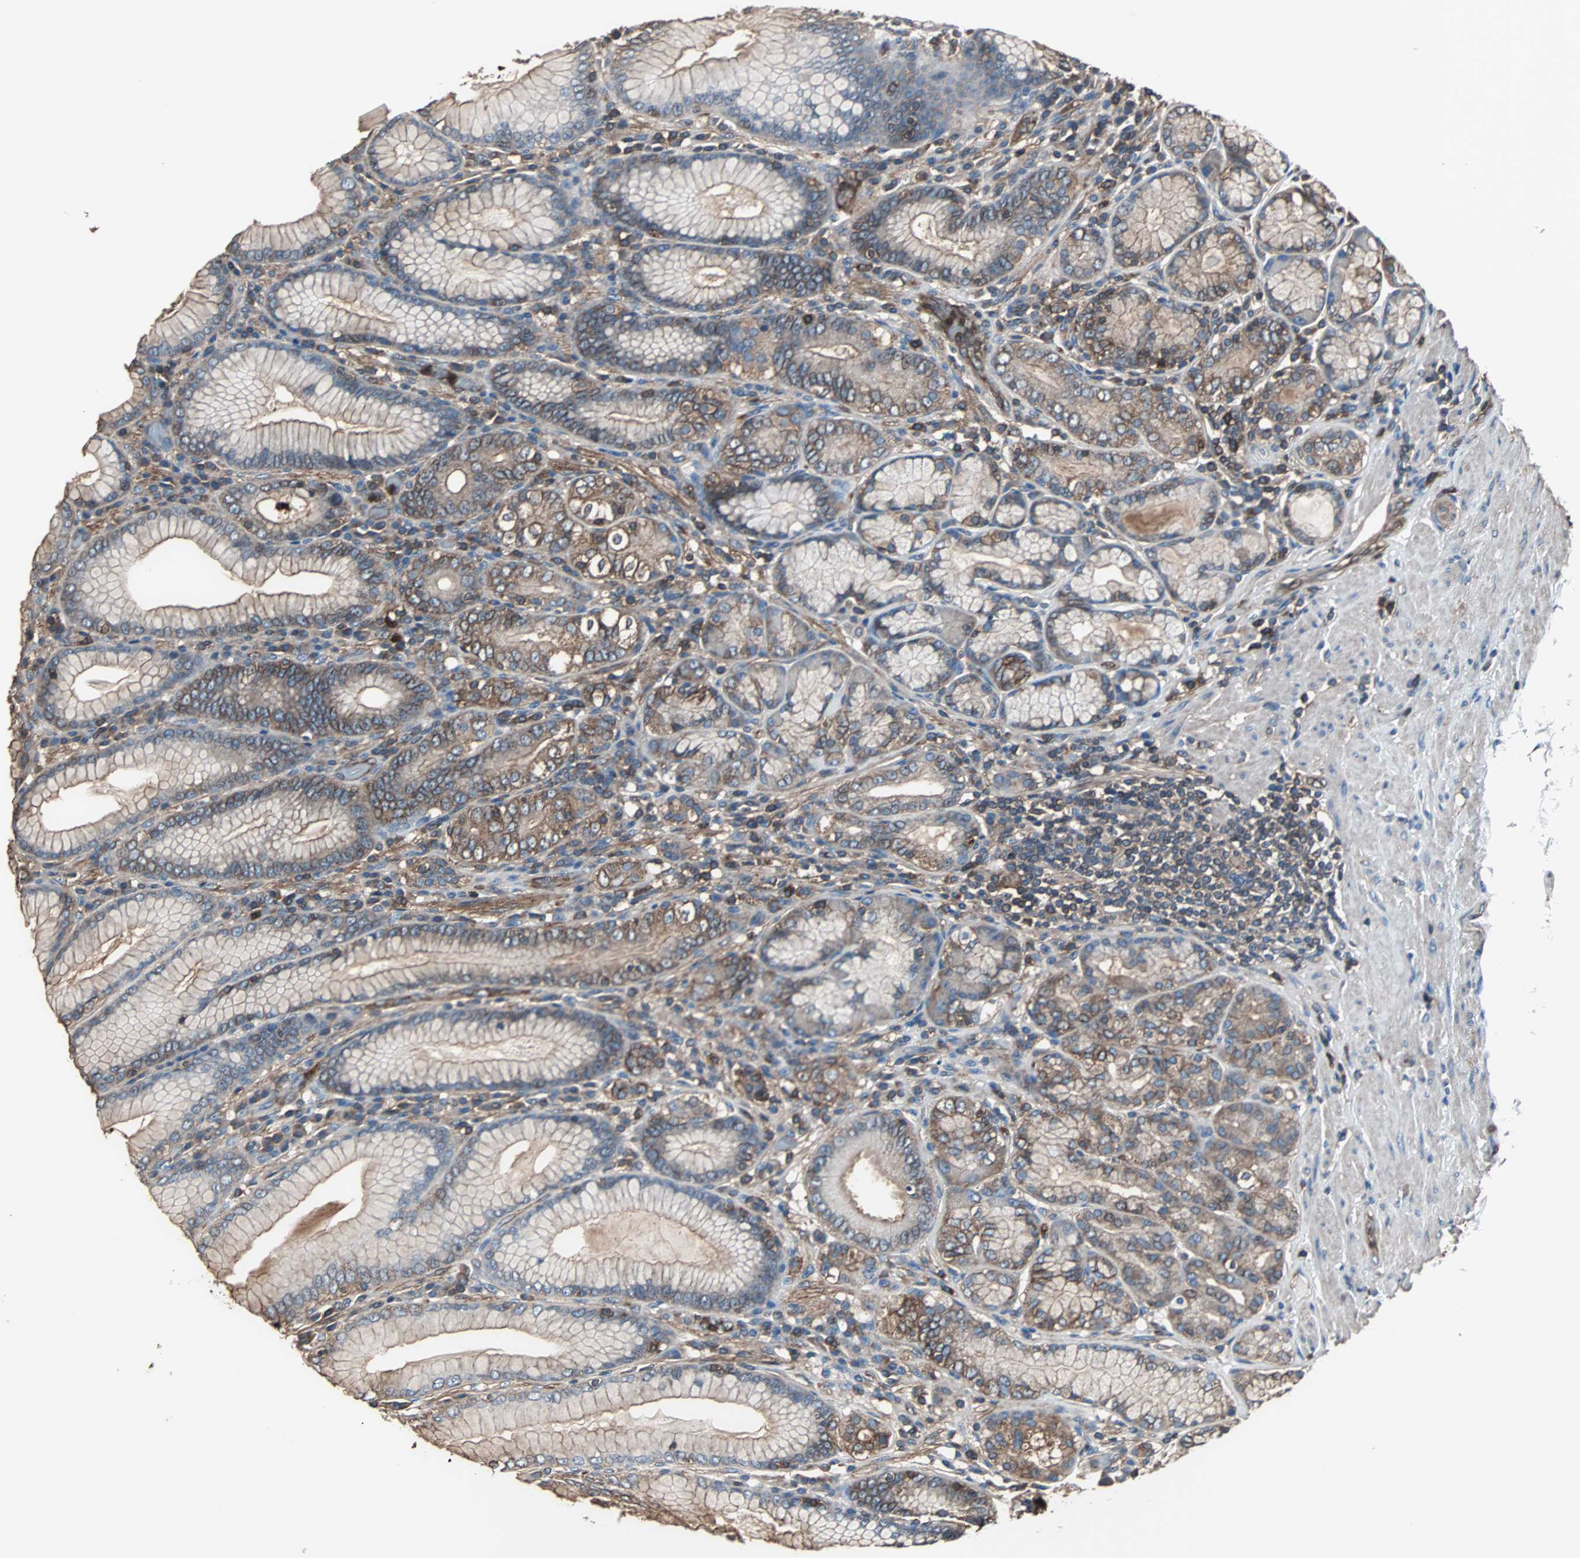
{"staining": {"intensity": "strong", "quantity": ">75%", "location": "cytoplasmic/membranous"}, "tissue": "stomach", "cell_type": "Glandular cells", "image_type": "normal", "snomed": [{"axis": "morphology", "description": "Normal tissue, NOS"}, {"axis": "topography", "description": "Stomach, lower"}], "caption": "This photomicrograph displays IHC staining of benign human stomach, with high strong cytoplasmic/membranous positivity in about >75% of glandular cells.", "gene": "ACTN1", "patient": {"sex": "female", "age": 76}}